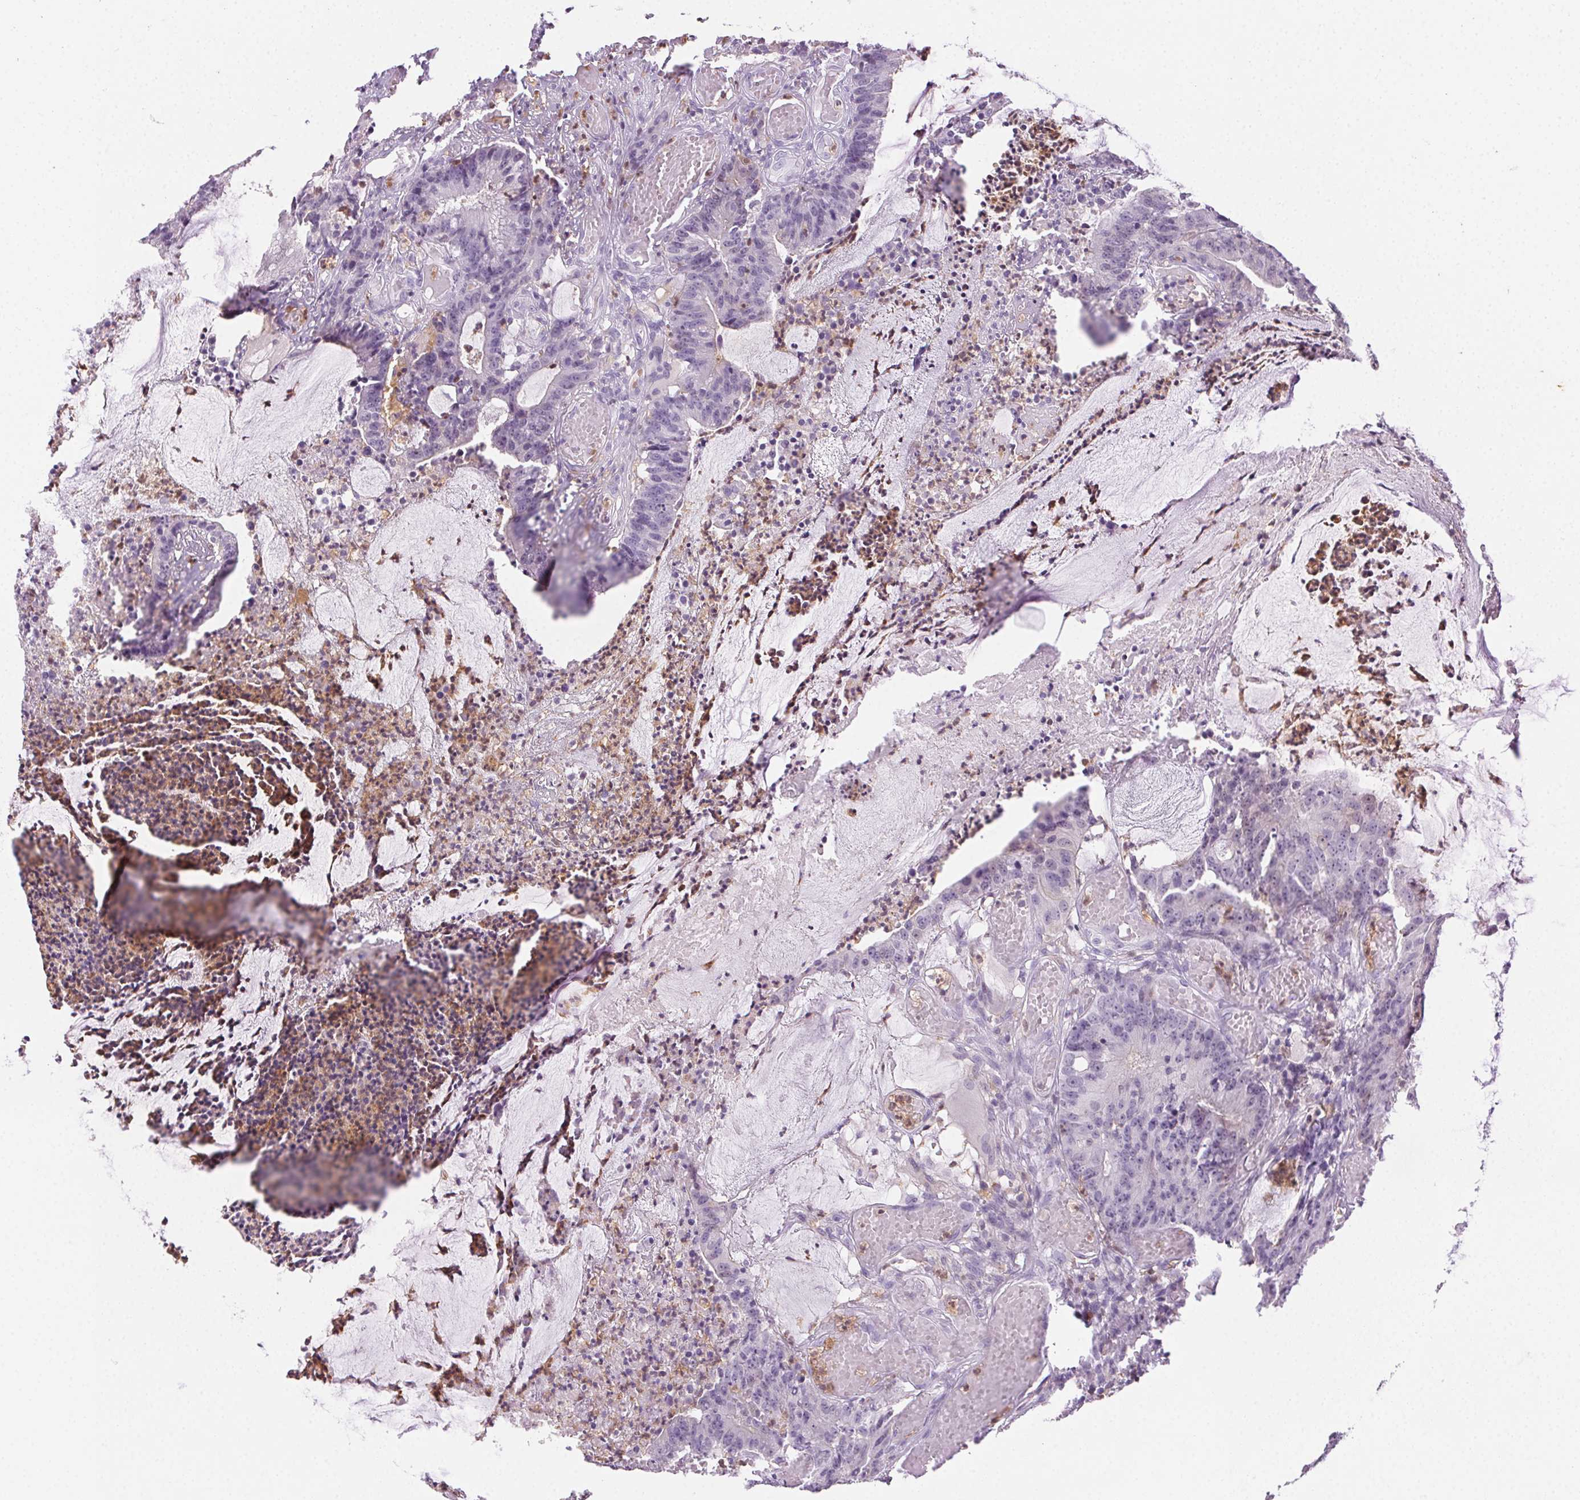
{"staining": {"intensity": "negative", "quantity": "none", "location": "none"}, "tissue": "colorectal cancer", "cell_type": "Tumor cells", "image_type": "cancer", "snomed": [{"axis": "morphology", "description": "Adenocarcinoma, NOS"}, {"axis": "topography", "description": "Colon"}], "caption": "The photomicrograph demonstrates no significant positivity in tumor cells of adenocarcinoma (colorectal).", "gene": "TMEM45A", "patient": {"sex": "female", "age": 78}}